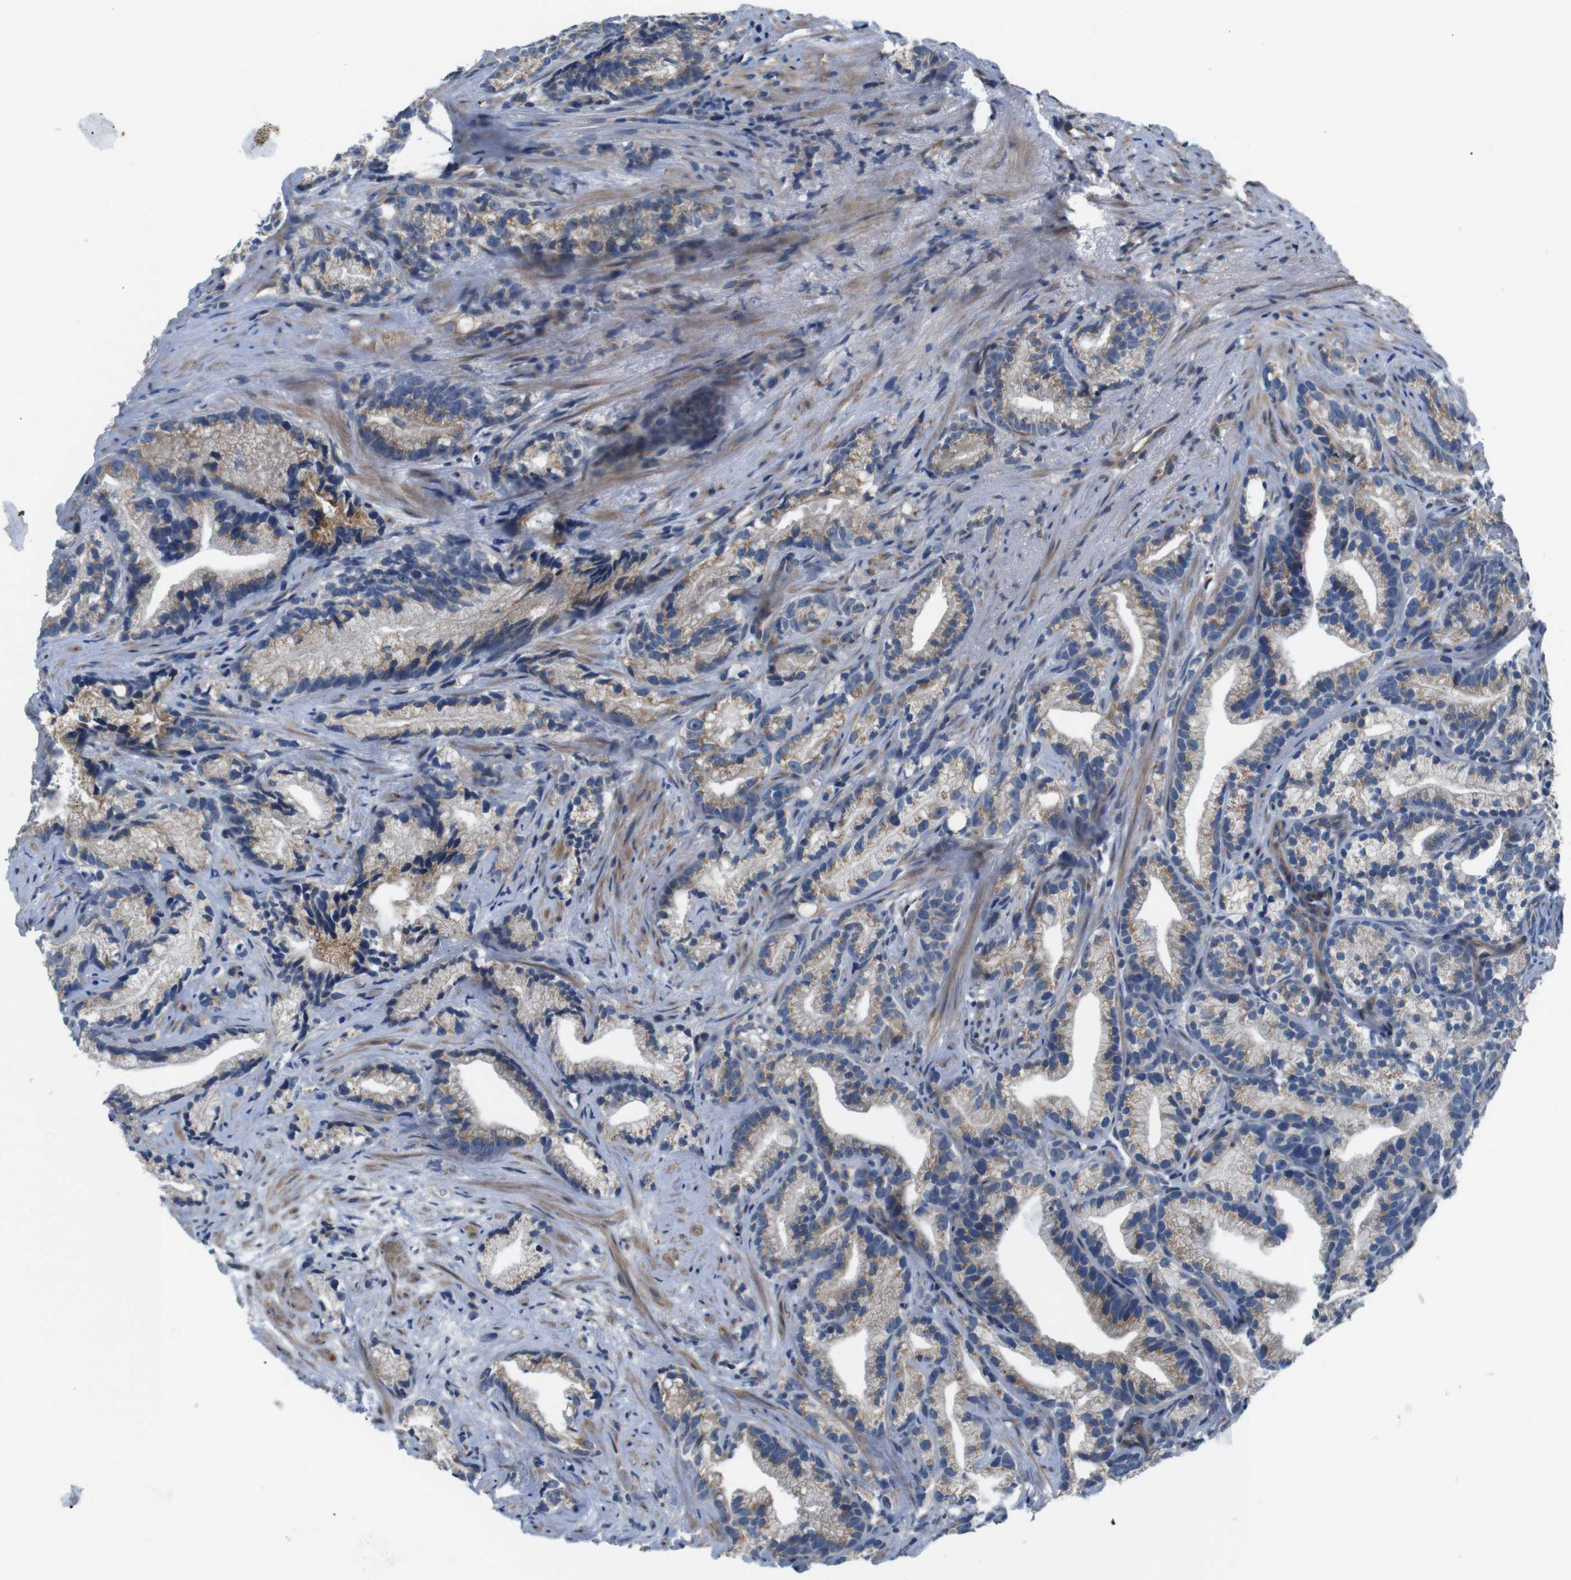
{"staining": {"intensity": "moderate", "quantity": "25%-75%", "location": "cytoplasmic/membranous"}, "tissue": "prostate cancer", "cell_type": "Tumor cells", "image_type": "cancer", "snomed": [{"axis": "morphology", "description": "Adenocarcinoma, Low grade"}, {"axis": "topography", "description": "Prostate"}], "caption": "IHC (DAB) staining of adenocarcinoma (low-grade) (prostate) reveals moderate cytoplasmic/membranous protein staining in about 25%-75% of tumor cells. (DAB (3,3'-diaminobenzidine) IHC, brown staining for protein, blue staining for nuclei).", "gene": "JAK1", "patient": {"sex": "male", "age": 89}}